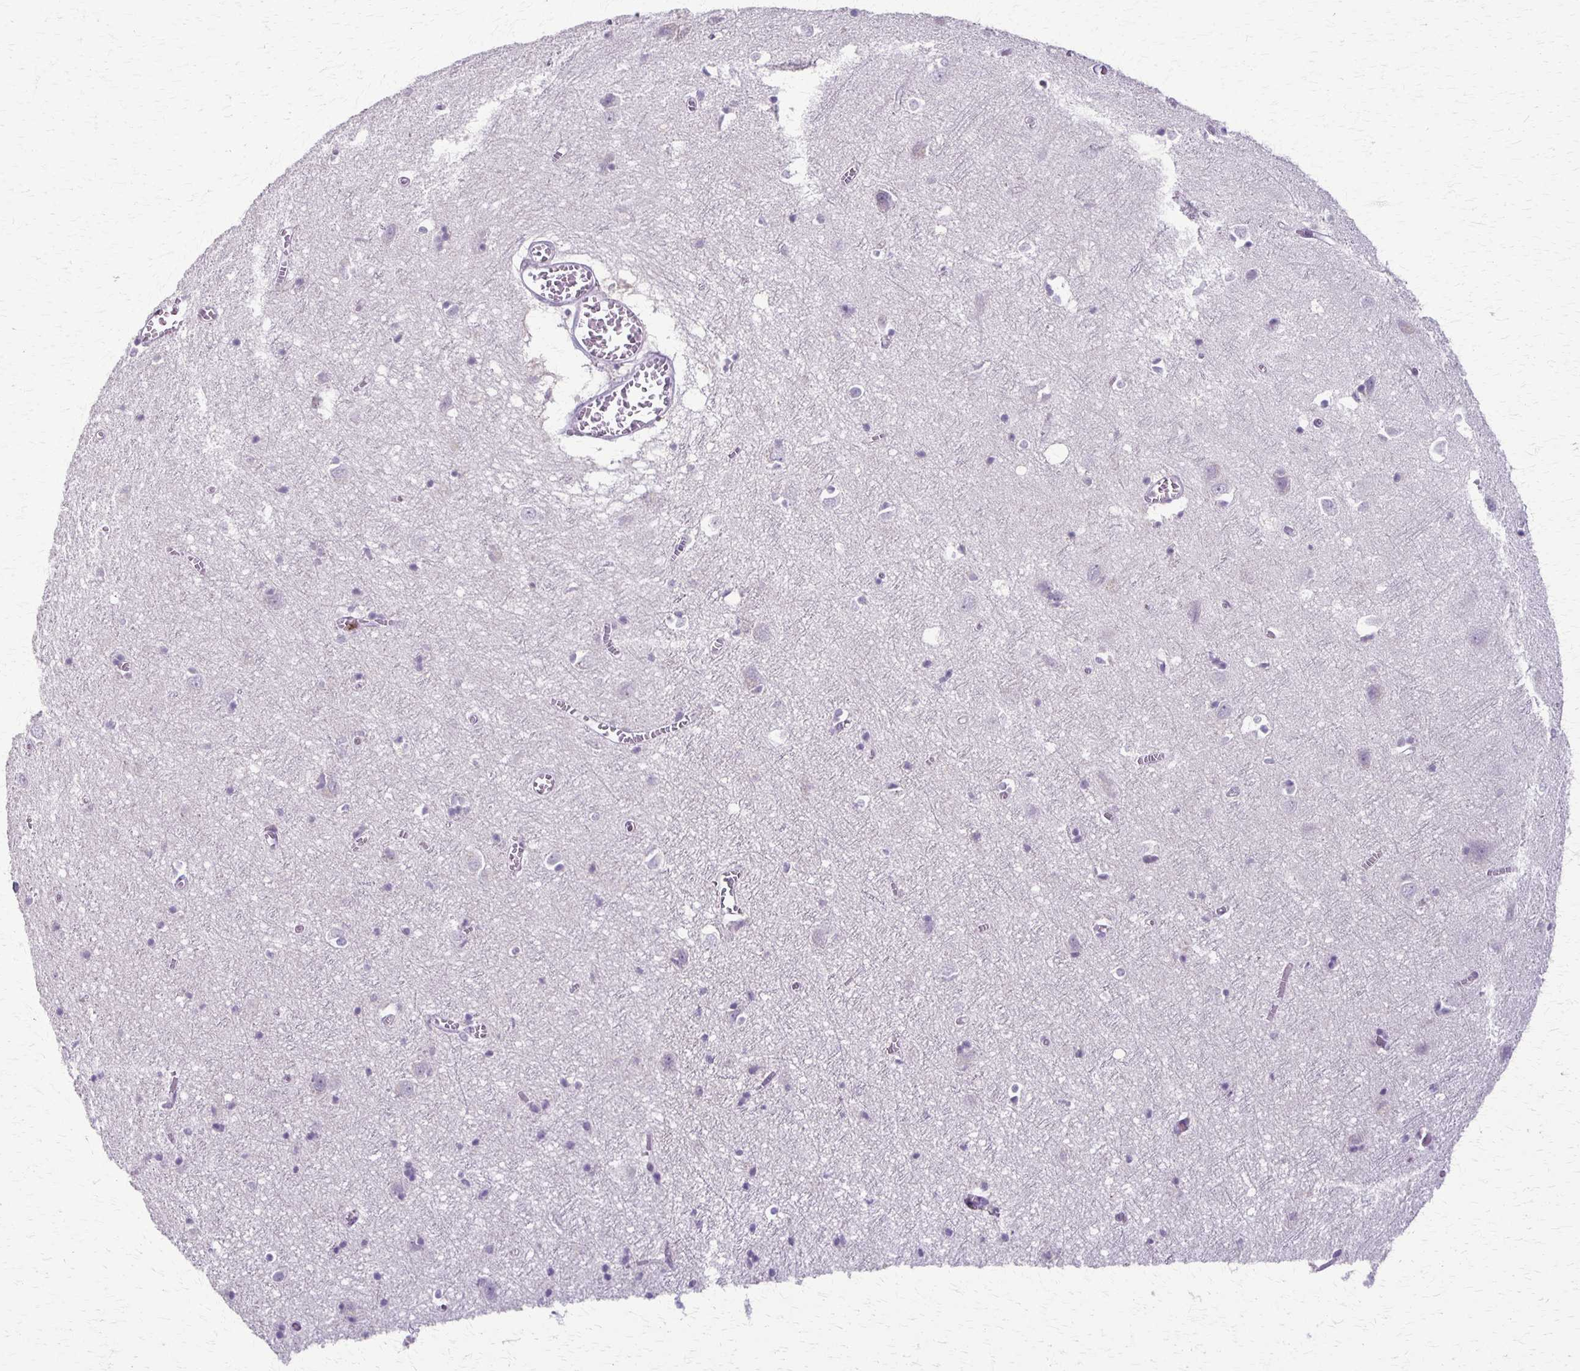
{"staining": {"intensity": "negative", "quantity": "none", "location": "none"}, "tissue": "cerebral cortex", "cell_type": "Endothelial cells", "image_type": "normal", "snomed": [{"axis": "morphology", "description": "Normal tissue, NOS"}, {"axis": "topography", "description": "Cerebral cortex"}], "caption": "This photomicrograph is of normal cerebral cortex stained with IHC to label a protein in brown with the nuclei are counter-stained blue. There is no expression in endothelial cells. (Stains: DAB IHC with hematoxylin counter stain, Microscopy: brightfield microscopy at high magnification).", "gene": "SLC35E2B", "patient": {"sex": "male", "age": 70}}